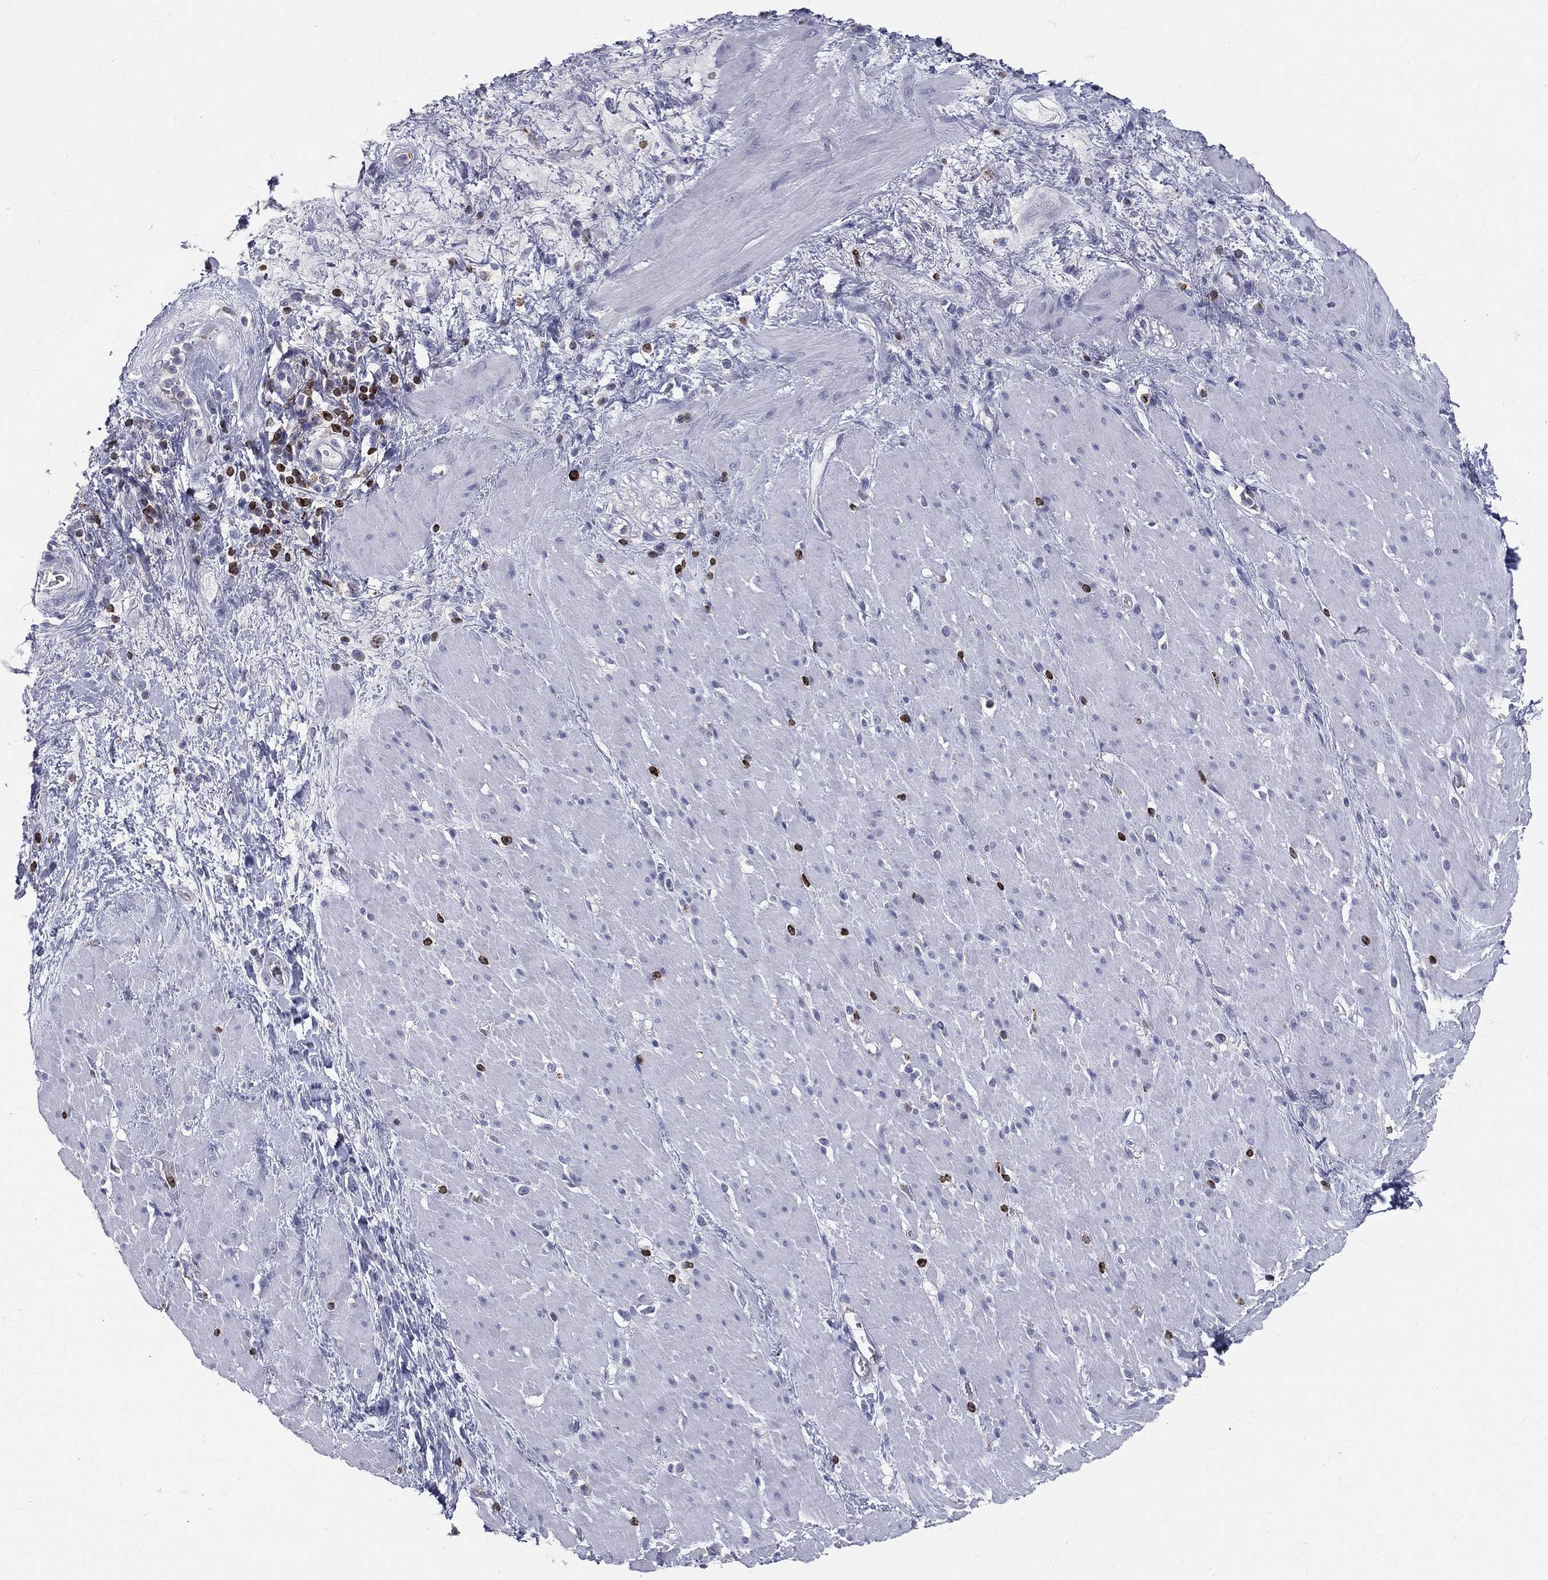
{"staining": {"intensity": "negative", "quantity": "none", "location": "none"}, "tissue": "smooth muscle", "cell_type": "Smooth muscle cells", "image_type": "normal", "snomed": [{"axis": "morphology", "description": "Normal tissue, NOS"}, {"axis": "topography", "description": "Soft tissue"}, {"axis": "topography", "description": "Smooth muscle"}], "caption": "A high-resolution micrograph shows immunohistochemistry staining of benign smooth muscle, which shows no significant positivity in smooth muscle cells.", "gene": "CTSW", "patient": {"sex": "male", "age": 72}}